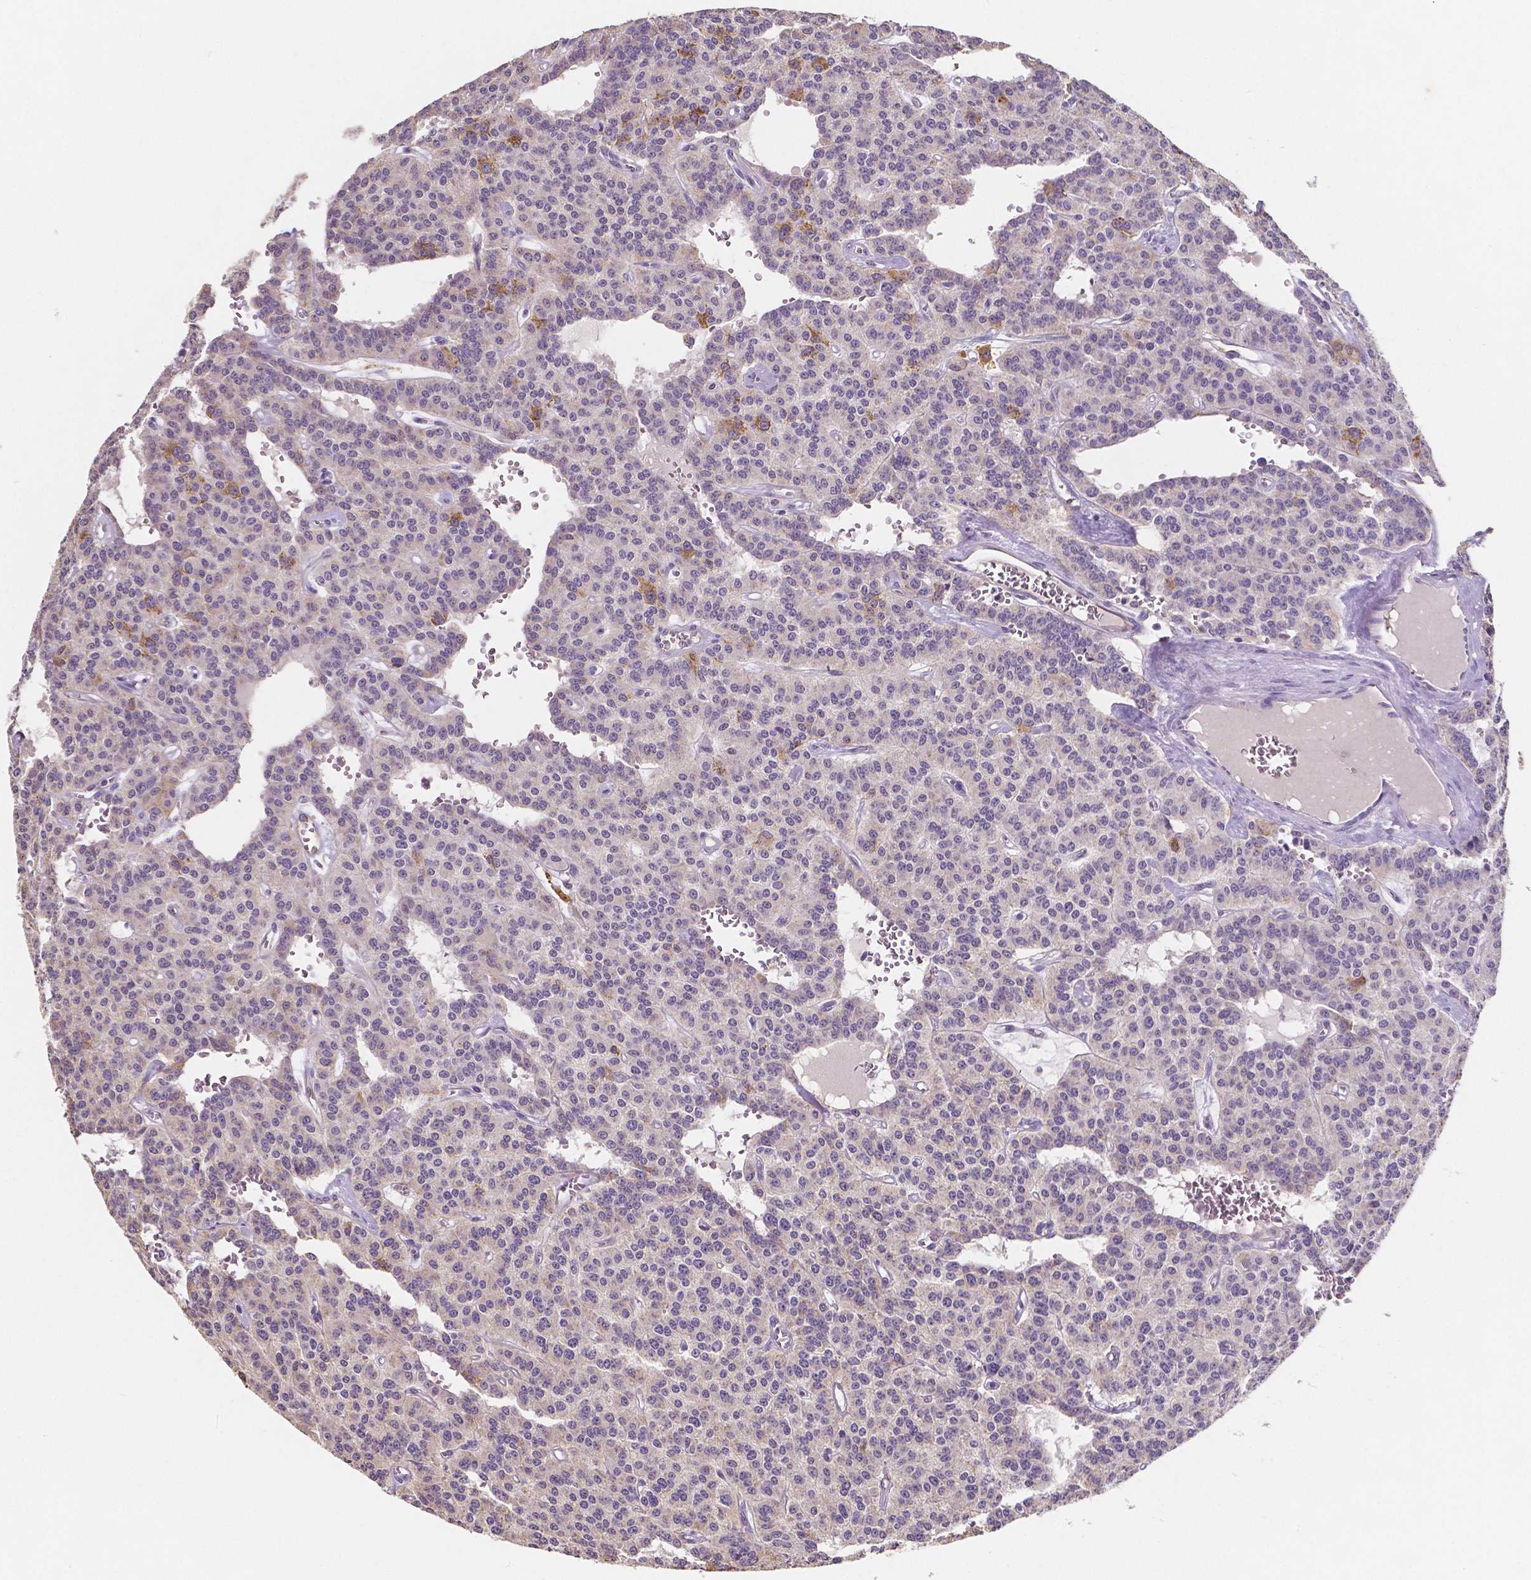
{"staining": {"intensity": "moderate", "quantity": "<25%", "location": "cytoplasmic/membranous"}, "tissue": "carcinoid", "cell_type": "Tumor cells", "image_type": "cancer", "snomed": [{"axis": "morphology", "description": "Carcinoid, malignant, NOS"}, {"axis": "topography", "description": "Lung"}], "caption": "Malignant carcinoid stained with immunohistochemistry shows moderate cytoplasmic/membranous staining in about <25% of tumor cells. The staining was performed using DAB (3,3'-diaminobenzidine) to visualize the protein expression in brown, while the nuclei were stained in blue with hematoxylin (Magnification: 20x).", "gene": "ELAVL2", "patient": {"sex": "female", "age": 71}}